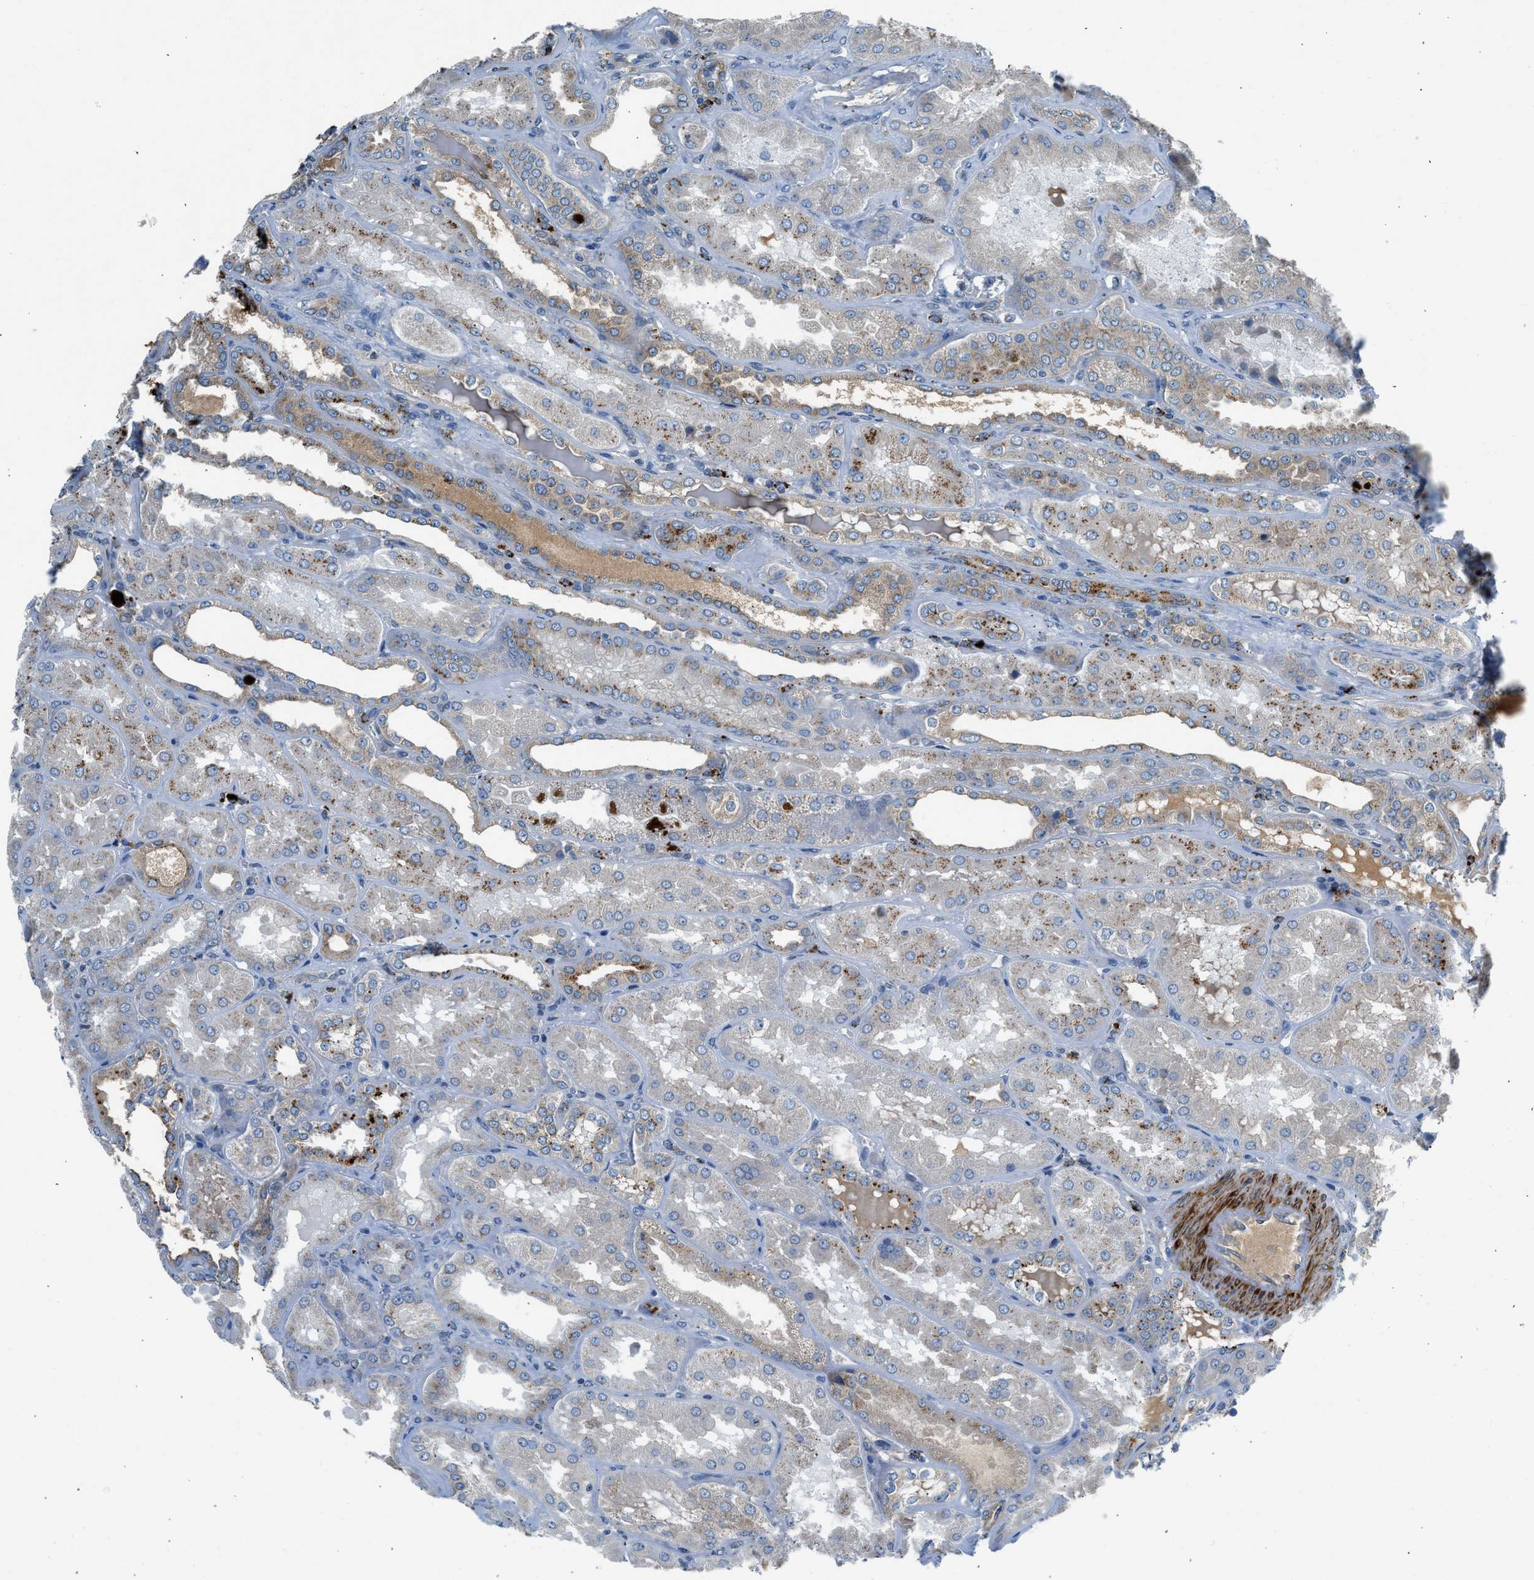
{"staining": {"intensity": "weak", "quantity": "<25%", "location": "cytoplasmic/membranous"}, "tissue": "kidney", "cell_type": "Cells in glomeruli", "image_type": "normal", "snomed": [{"axis": "morphology", "description": "Normal tissue, NOS"}, {"axis": "topography", "description": "Kidney"}], "caption": "Immunohistochemistry (IHC) micrograph of unremarkable kidney: human kidney stained with DAB displays no significant protein staining in cells in glomeruli.", "gene": "LMBR1", "patient": {"sex": "female", "age": 56}}